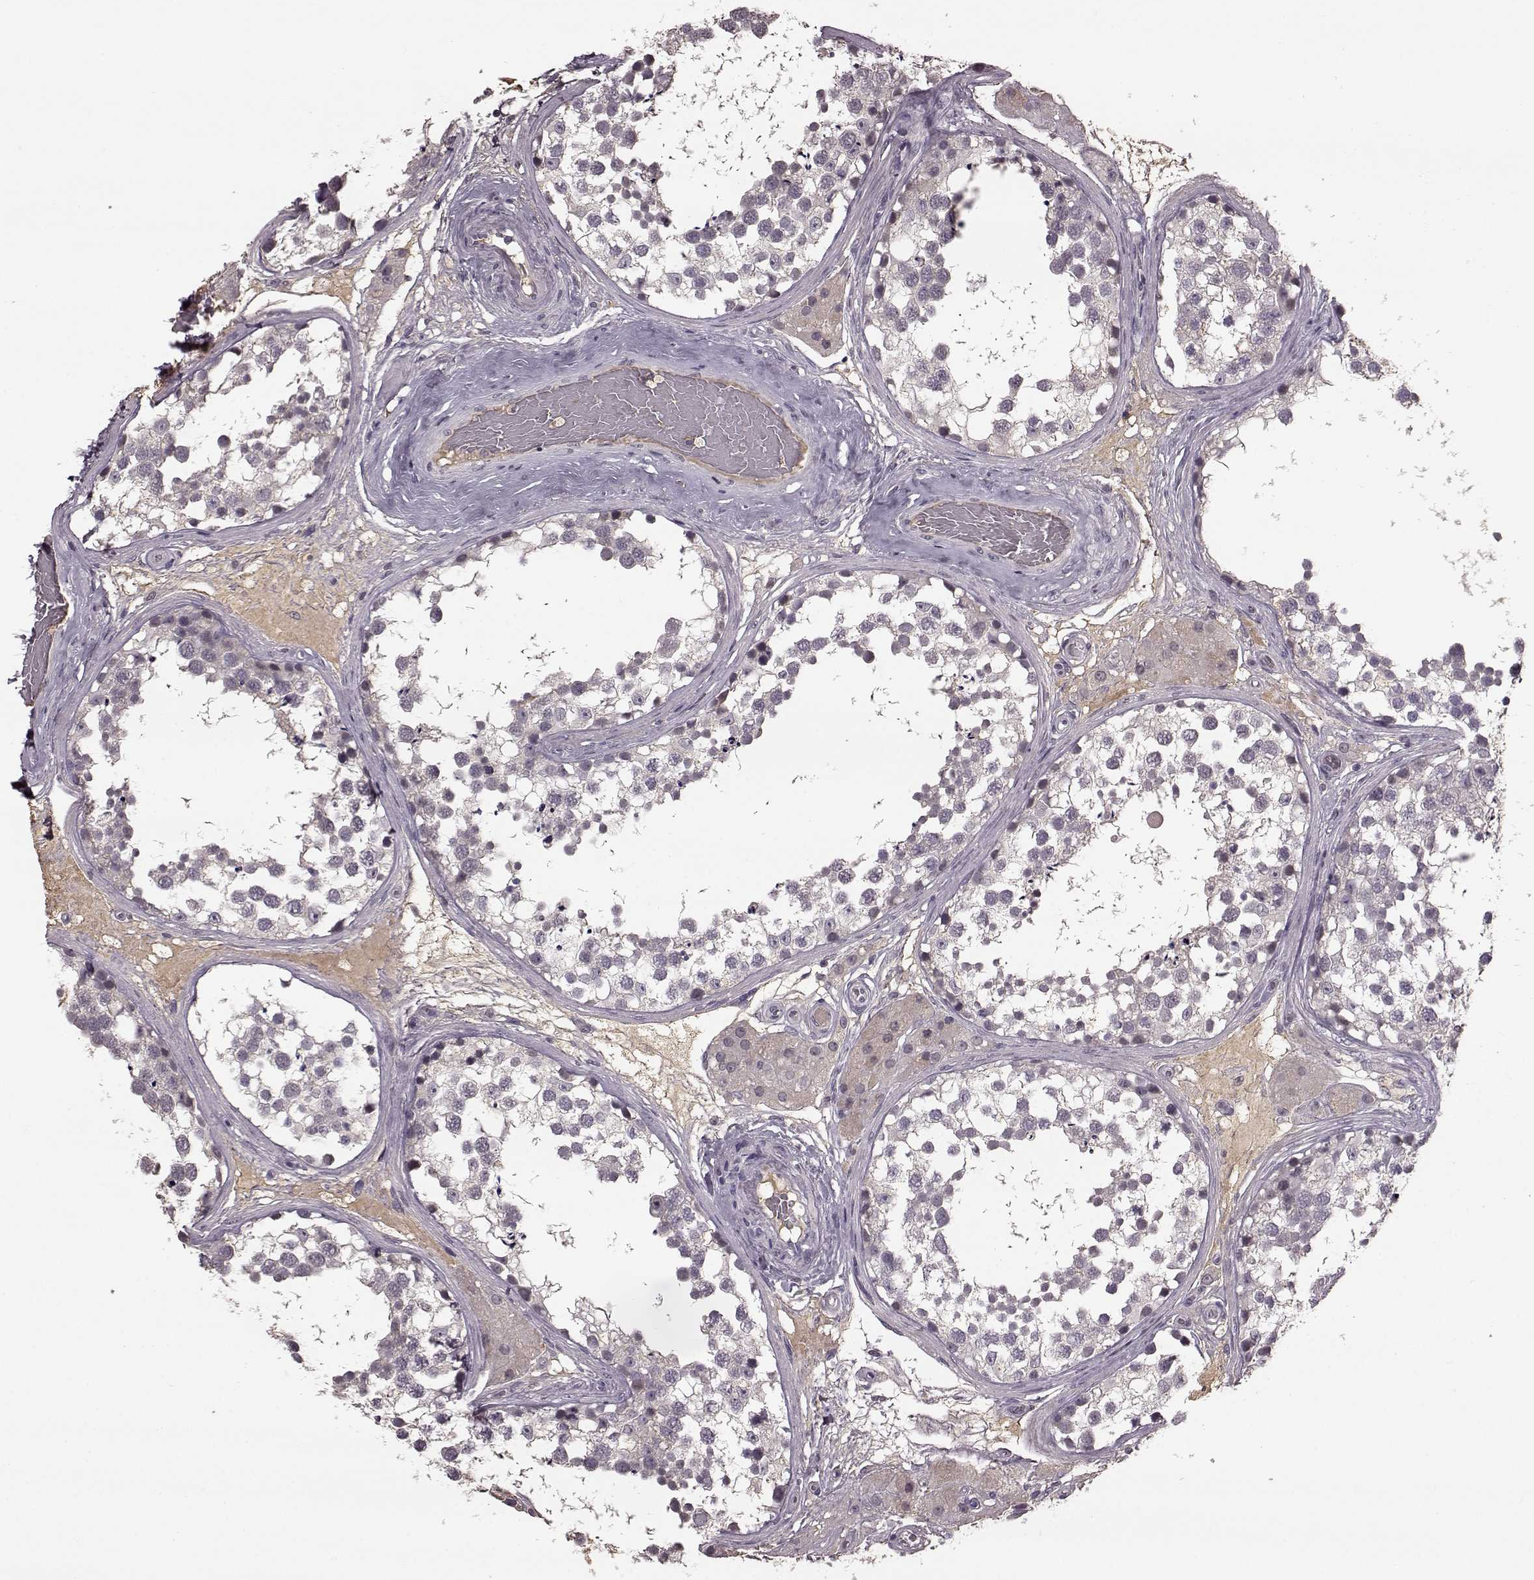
{"staining": {"intensity": "negative", "quantity": "none", "location": "none"}, "tissue": "testis", "cell_type": "Cells in seminiferous ducts", "image_type": "normal", "snomed": [{"axis": "morphology", "description": "Normal tissue, NOS"}, {"axis": "morphology", "description": "Seminoma, NOS"}, {"axis": "topography", "description": "Testis"}], "caption": "IHC of normal testis demonstrates no staining in cells in seminiferous ducts. Nuclei are stained in blue.", "gene": "NRL", "patient": {"sex": "male", "age": 65}}